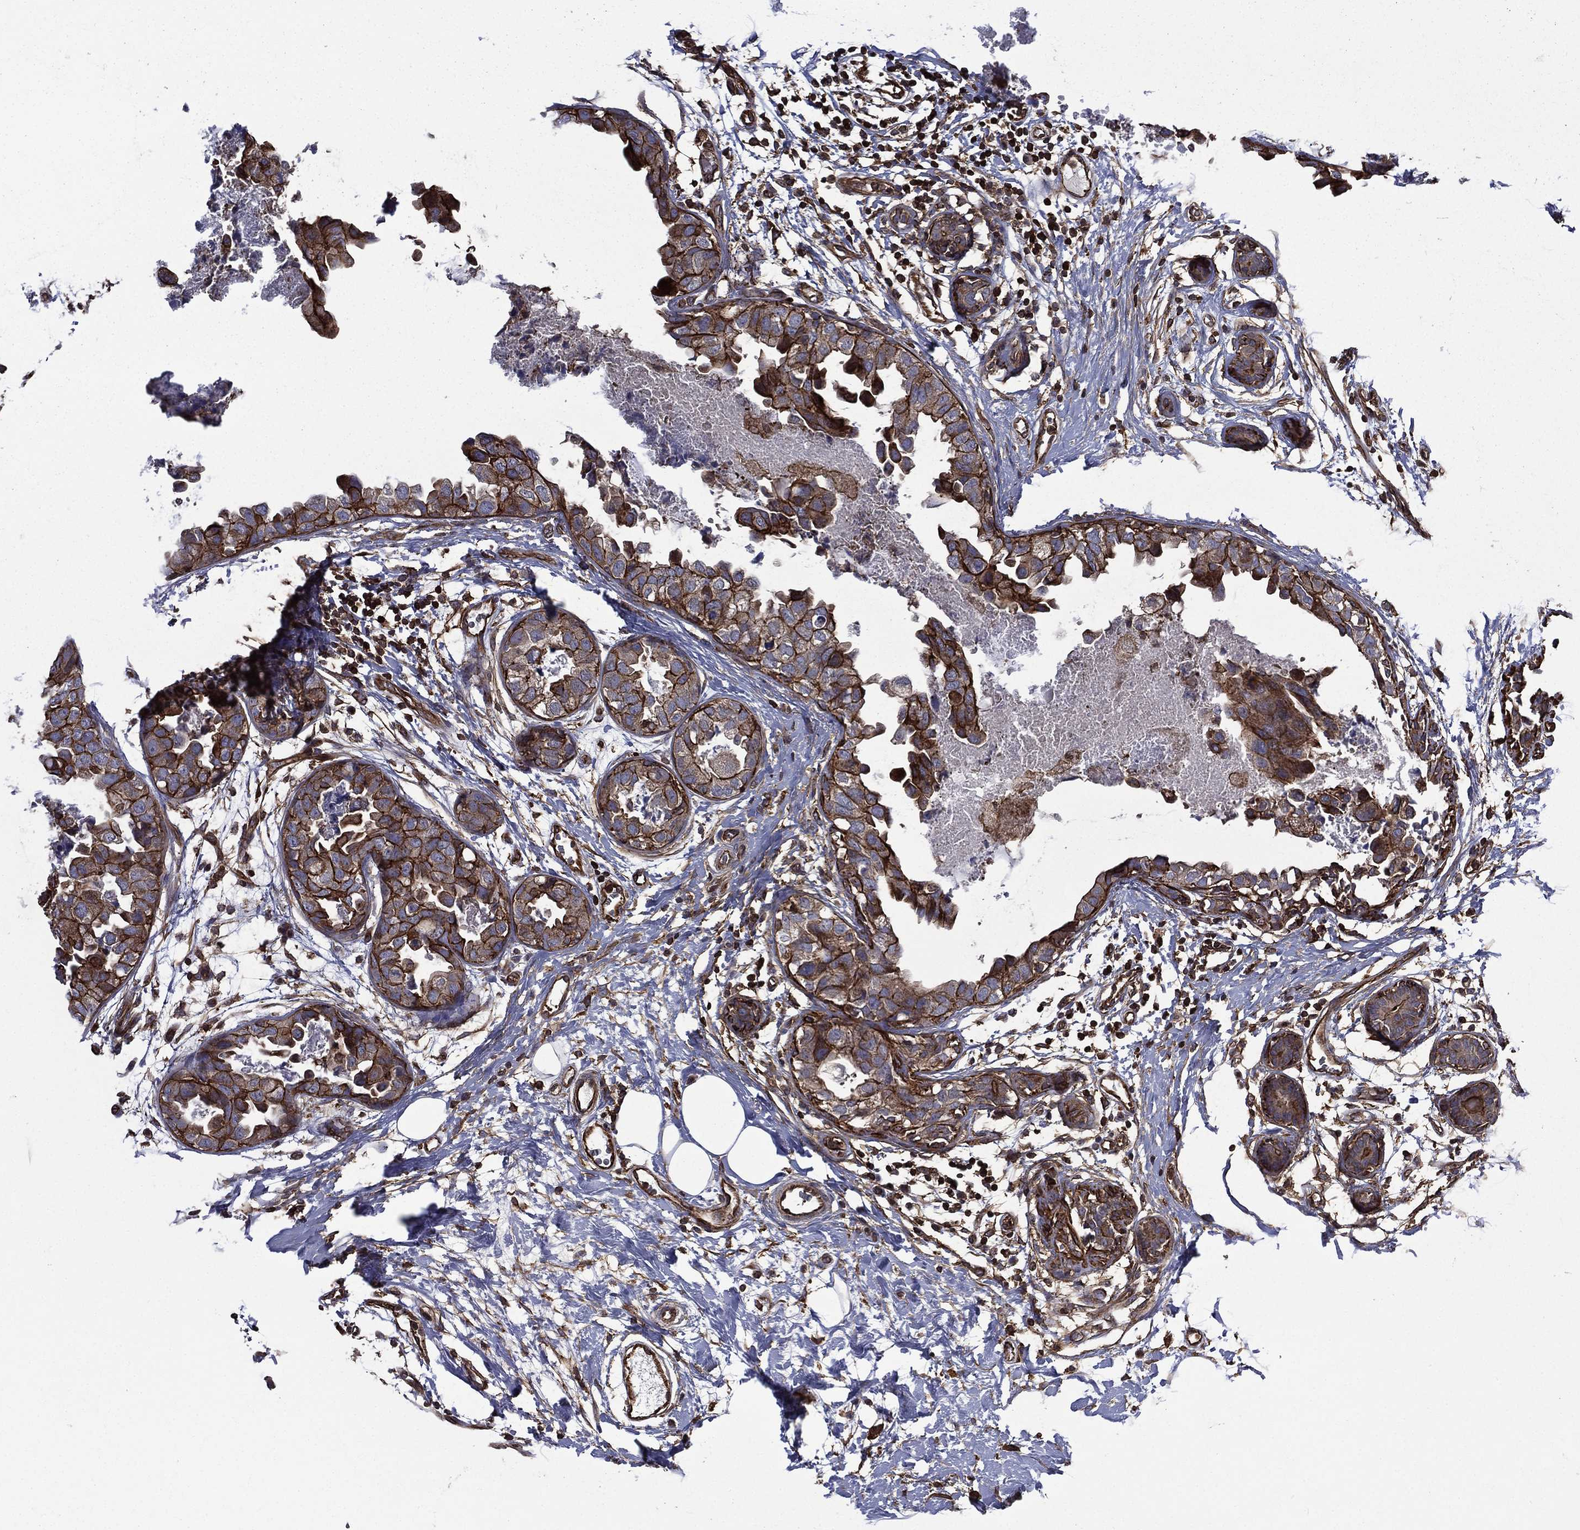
{"staining": {"intensity": "strong", "quantity": "25%-75%", "location": "cytoplasmic/membranous"}, "tissue": "breast cancer", "cell_type": "Tumor cells", "image_type": "cancer", "snomed": [{"axis": "morphology", "description": "Normal tissue, NOS"}, {"axis": "morphology", "description": "Duct carcinoma"}, {"axis": "topography", "description": "Breast"}], "caption": "IHC of human breast cancer reveals high levels of strong cytoplasmic/membranous staining in approximately 25%-75% of tumor cells. (DAB IHC, brown staining for protein, blue staining for nuclei).", "gene": "PLPP3", "patient": {"sex": "female", "age": 40}}